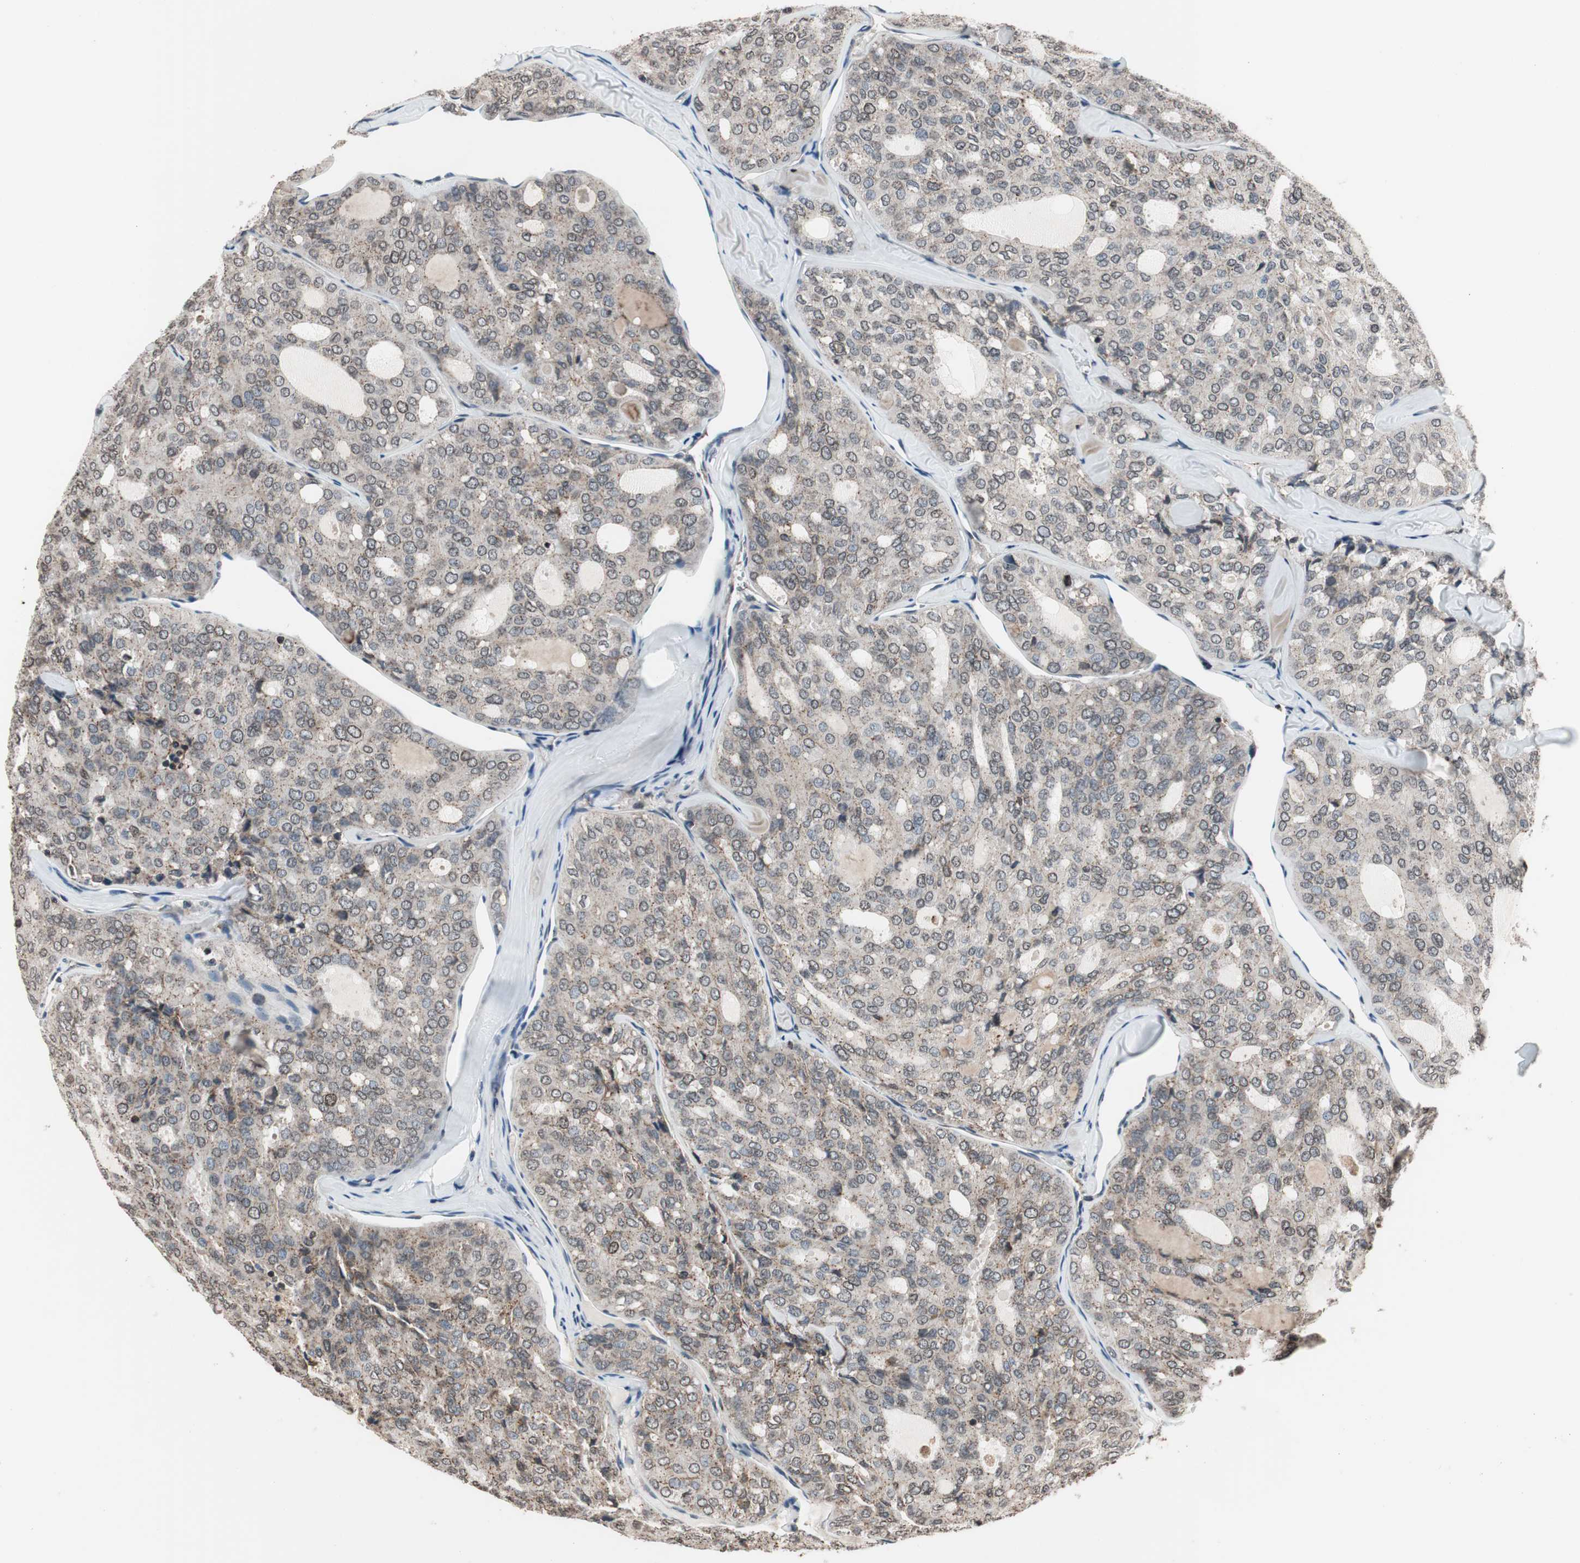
{"staining": {"intensity": "weak", "quantity": ">75%", "location": "cytoplasmic/membranous,nuclear"}, "tissue": "thyroid cancer", "cell_type": "Tumor cells", "image_type": "cancer", "snomed": [{"axis": "morphology", "description": "Follicular adenoma carcinoma, NOS"}, {"axis": "topography", "description": "Thyroid gland"}], "caption": "Tumor cells reveal low levels of weak cytoplasmic/membranous and nuclear staining in approximately >75% of cells in human thyroid cancer (follicular adenoma carcinoma).", "gene": "RFC1", "patient": {"sex": "male", "age": 75}}